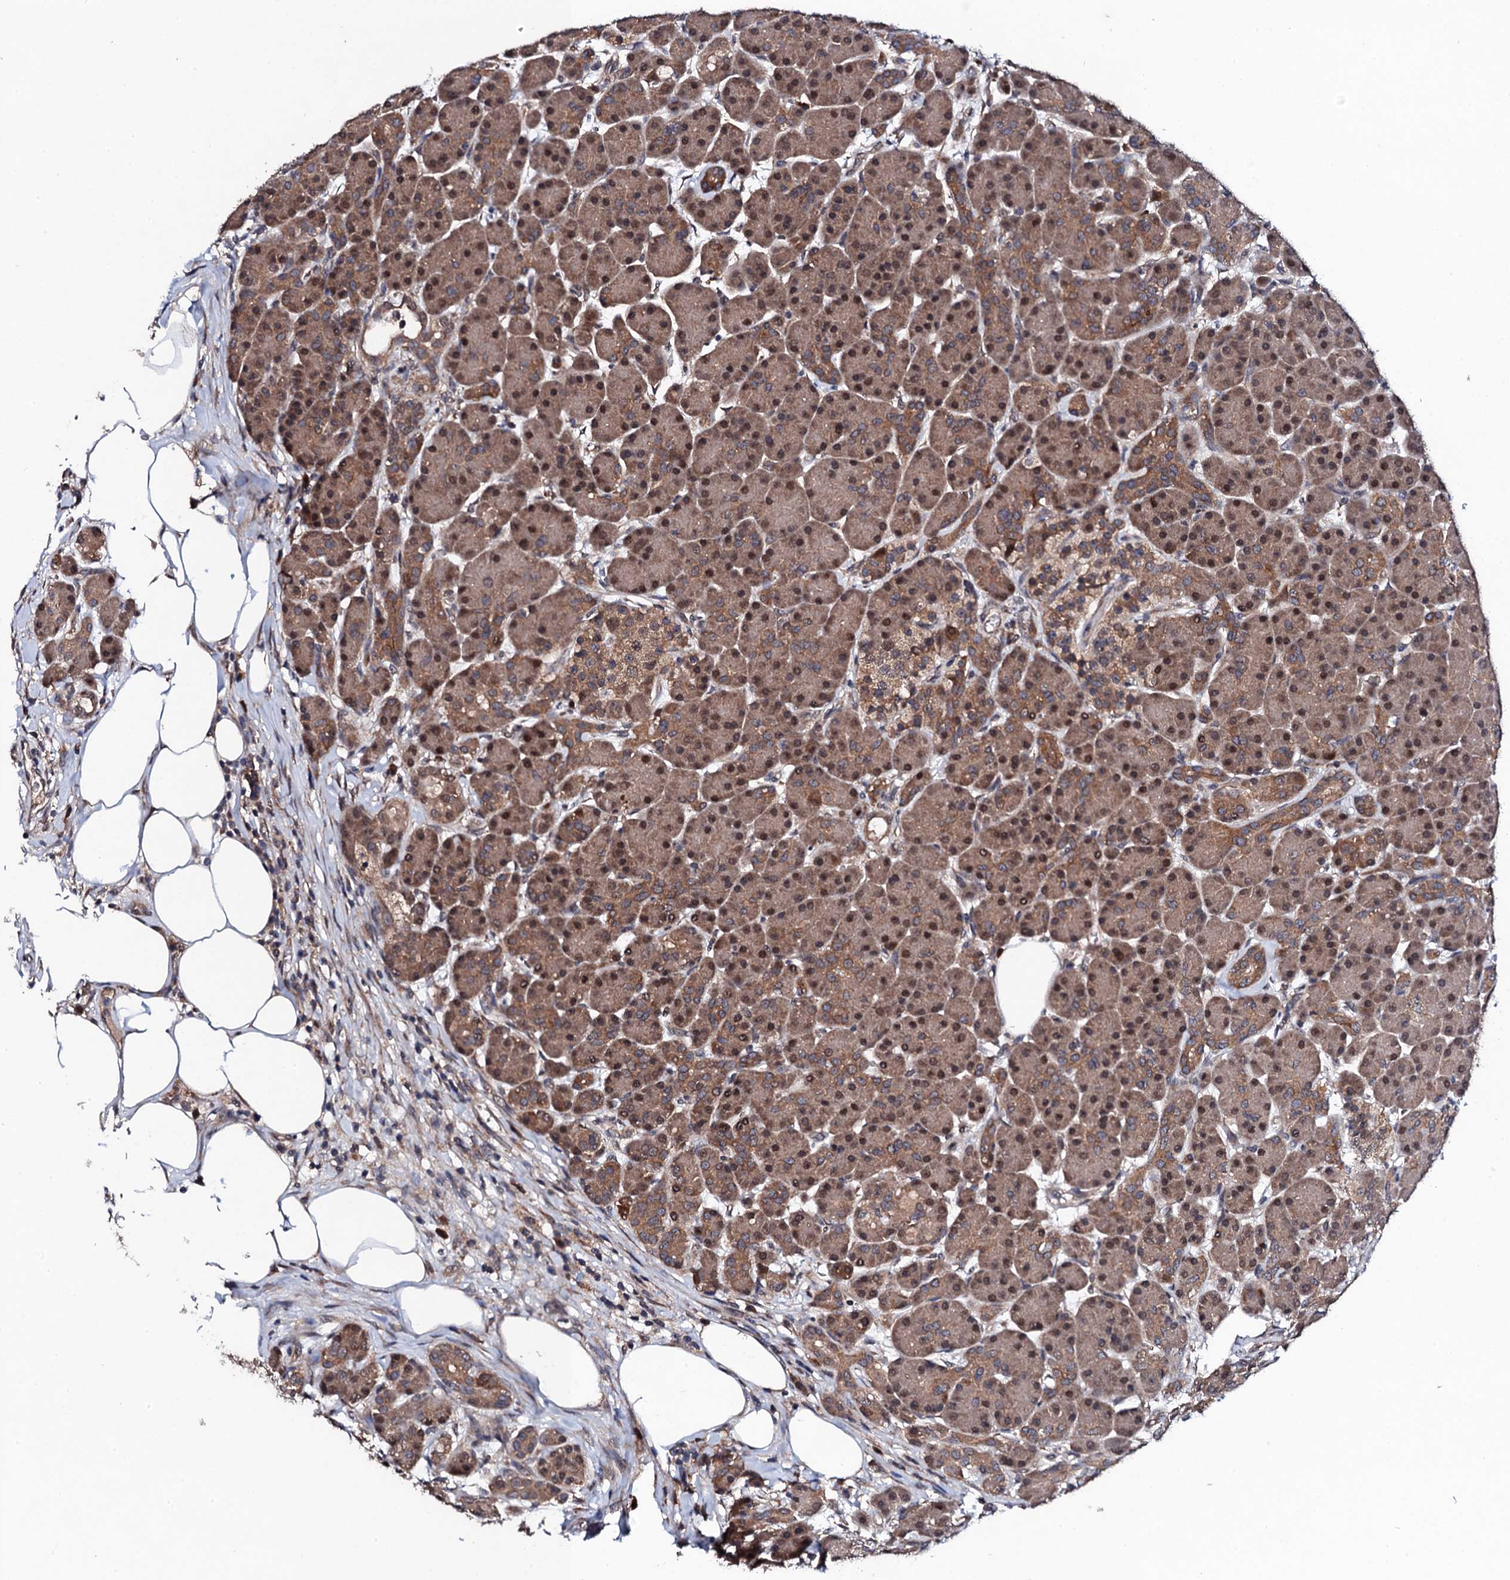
{"staining": {"intensity": "moderate", "quantity": ">75%", "location": "cytoplasmic/membranous,nuclear"}, "tissue": "pancreas", "cell_type": "Exocrine glandular cells", "image_type": "normal", "snomed": [{"axis": "morphology", "description": "Normal tissue, NOS"}, {"axis": "topography", "description": "Pancreas"}], "caption": "Brown immunohistochemical staining in unremarkable pancreas shows moderate cytoplasmic/membranous,nuclear positivity in about >75% of exocrine glandular cells. (Brightfield microscopy of DAB IHC at high magnification).", "gene": "IP6K1", "patient": {"sex": "male", "age": 63}}